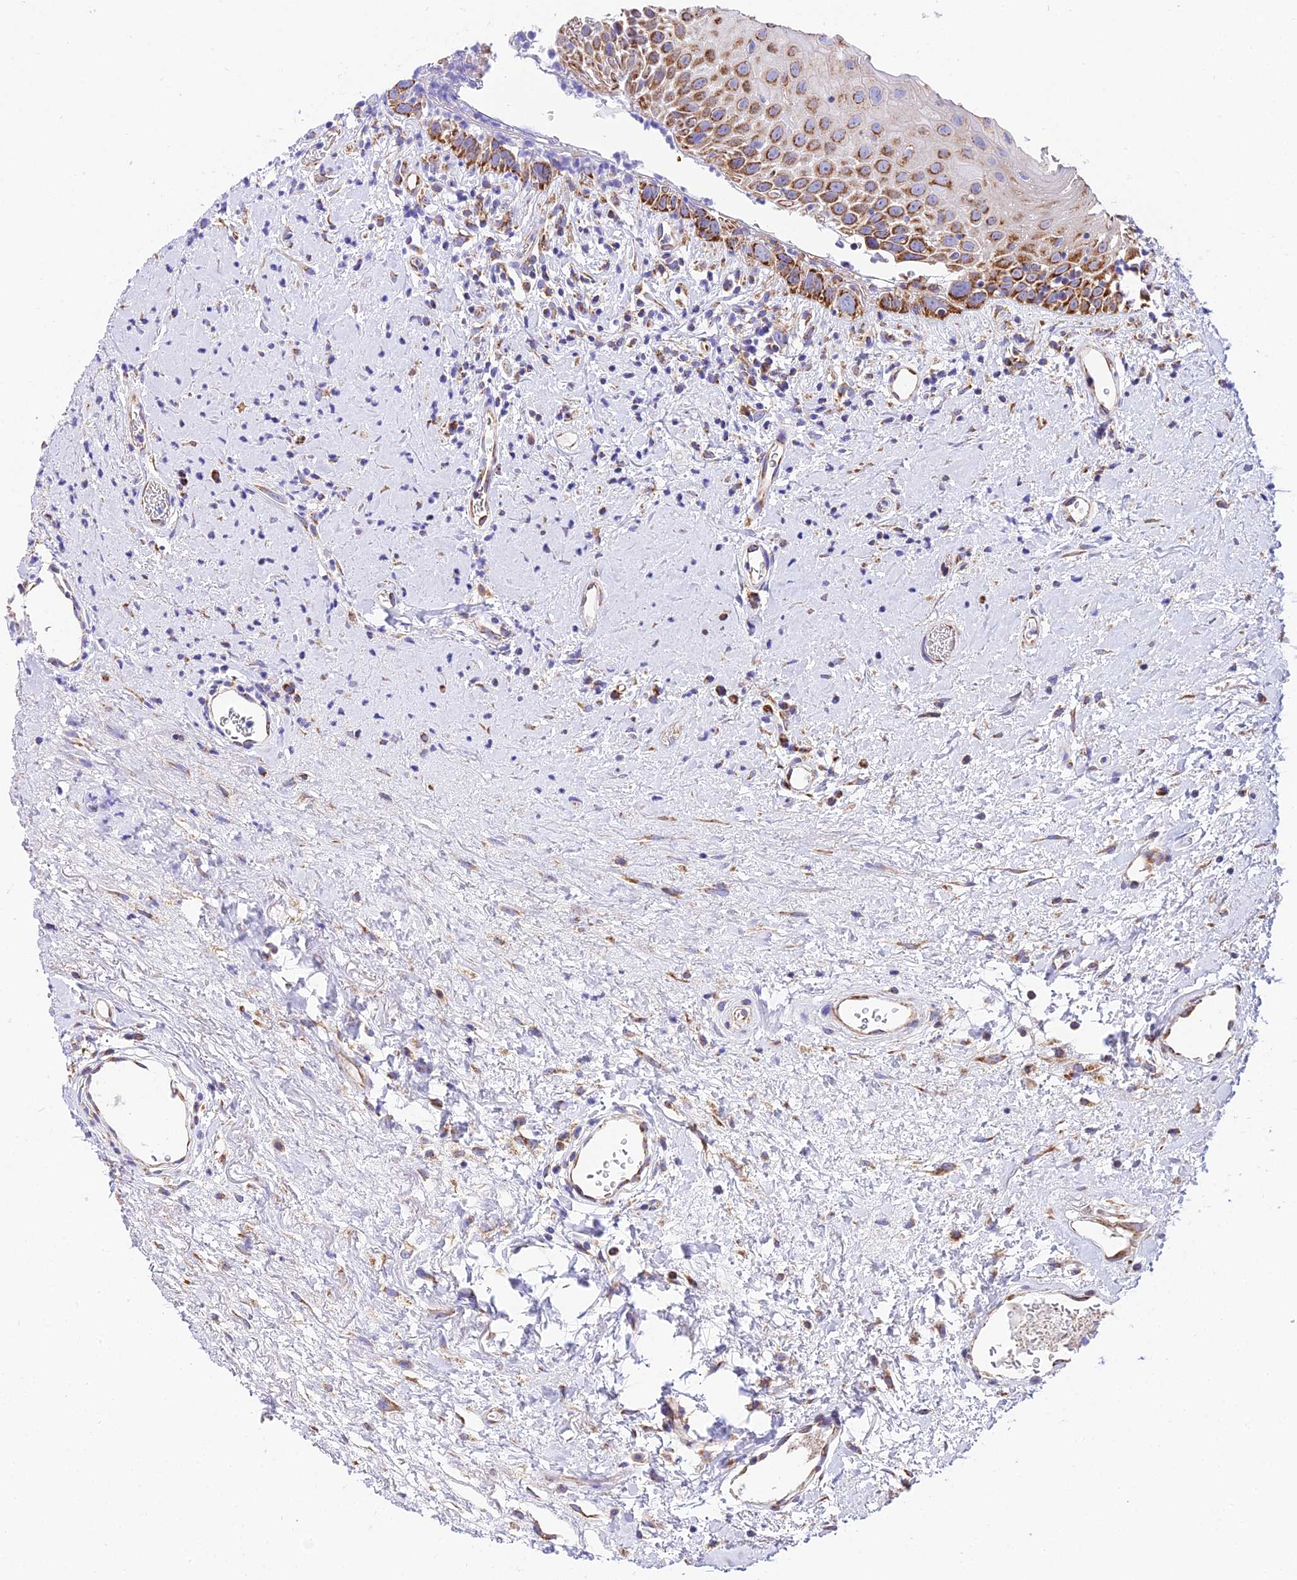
{"staining": {"intensity": "moderate", "quantity": ">75%", "location": "cytoplasmic/membranous"}, "tissue": "oral mucosa", "cell_type": "Squamous epithelial cells", "image_type": "normal", "snomed": [{"axis": "morphology", "description": "Normal tissue, NOS"}, {"axis": "topography", "description": "Oral tissue"}], "caption": "This is an image of IHC staining of normal oral mucosa, which shows moderate positivity in the cytoplasmic/membranous of squamous epithelial cells.", "gene": "OCIAD1", "patient": {"sex": "female", "age": 76}}